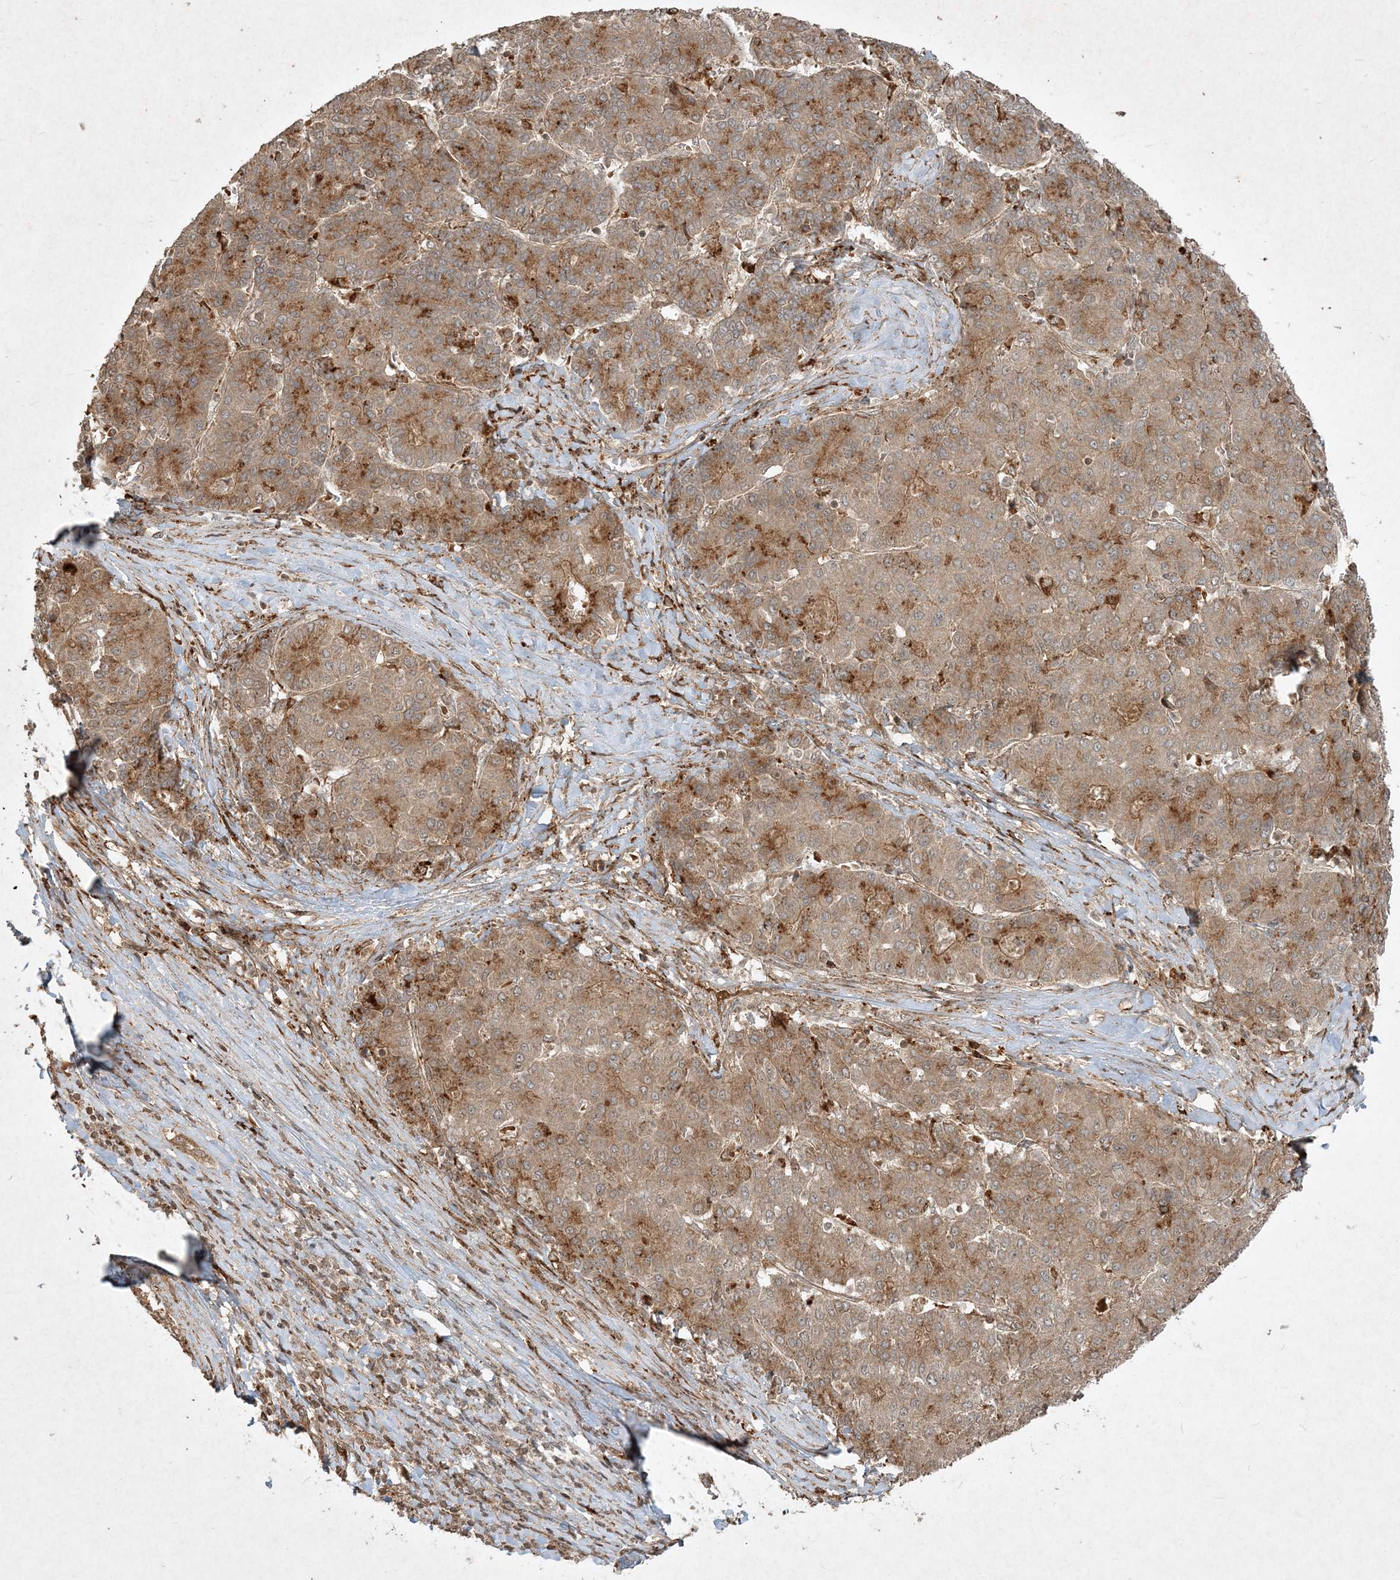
{"staining": {"intensity": "moderate", "quantity": "25%-75%", "location": "cytoplasmic/membranous"}, "tissue": "liver cancer", "cell_type": "Tumor cells", "image_type": "cancer", "snomed": [{"axis": "morphology", "description": "Carcinoma, Hepatocellular, NOS"}, {"axis": "topography", "description": "Liver"}], "caption": "IHC (DAB) staining of human liver hepatocellular carcinoma demonstrates moderate cytoplasmic/membranous protein staining in approximately 25%-75% of tumor cells. The staining is performed using DAB brown chromogen to label protein expression. The nuclei are counter-stained blue using hematoxylin.", "gene": "NARS1", "patient": {"sex": "male", "age": 65}}